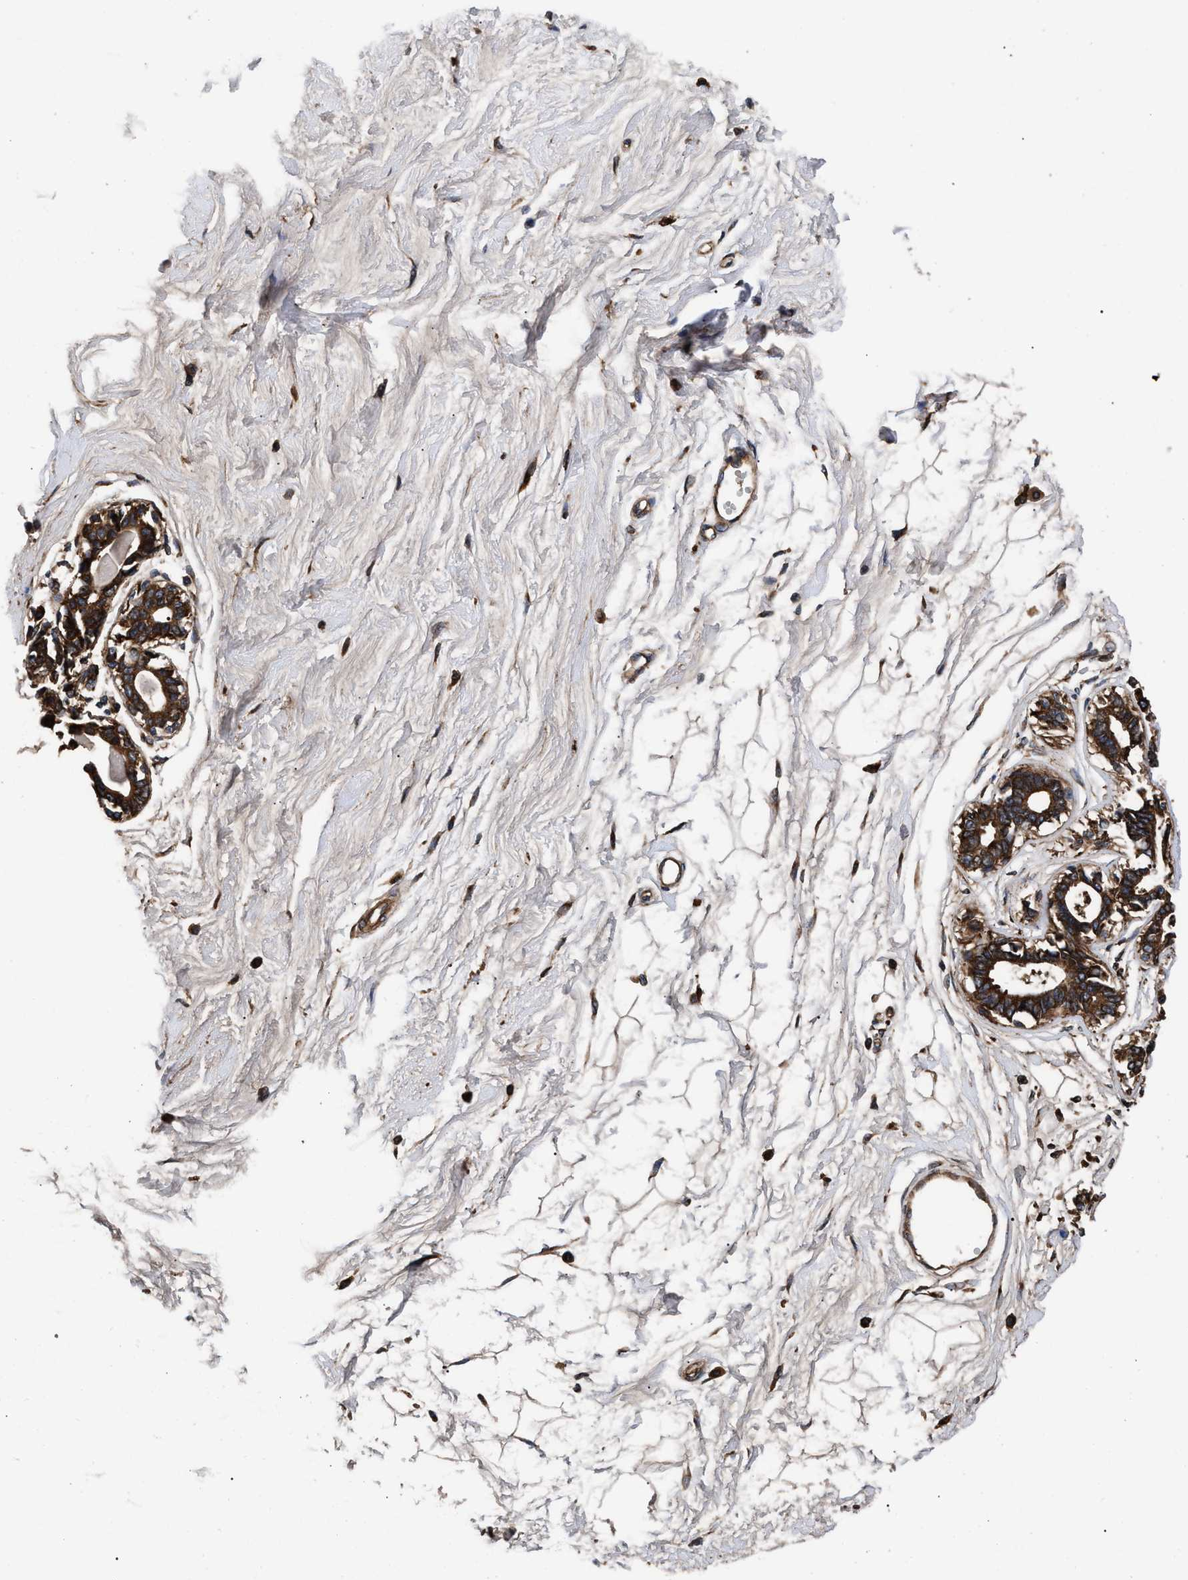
{"staining": {"intensity": "moderate", "quantity": ">75%", "location": "cytoplasmic/membranous"}, "tissue": "breast", "cell_type": "Adipocytes", "image_type": "normal", "snomed": [{"axis": "morphology", "description": "Normal tissue, NOS"}, {"axis": "topography", "description": "Breast"}], "caption": "Breast stained with IHC reveals moderate cytoplasmic/membranous positivity in about >75% of adipocytes. Nuclei are stained in blue.", "gene": "ENSG00000286112", "patient": {"sex": "female", "age": 45}}